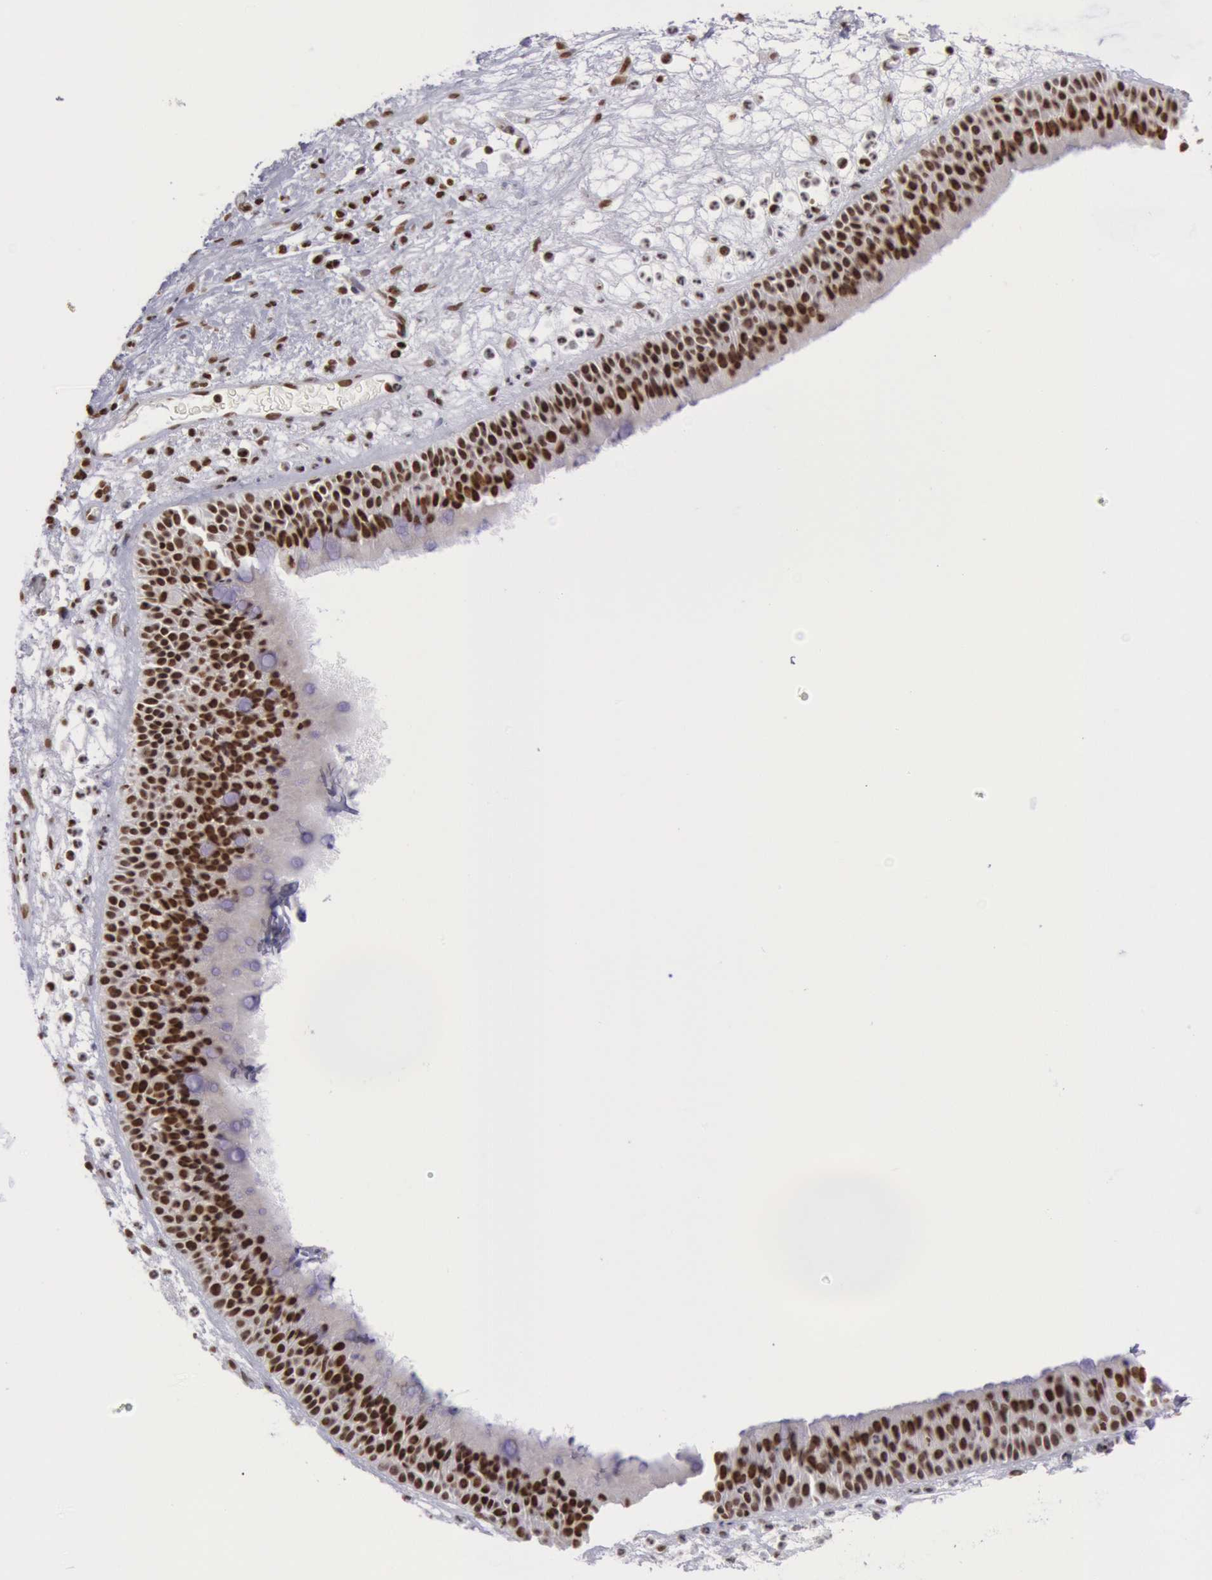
{"staining": {"intensity": "strong", "quantity": ">75%", "location": "nuclear"}, "tissue": "nasopharynx", "cell_type": "Respiratory epithelial cells", "image_type": "normal", "snomed": [{"axis": "morphology", "description": "Normal tissue, NOS"}, {"axis": "topography", "description": "Nasopharynx"}], "caption": "Immunohistochemistry (IHC) image of benign nasopharynx: nasopharynx stained using immunohistochemistry (IHC) displays high levels of strong protein expression localized specifically in the nuclear of respiratory epithelial cells, appearing as a nuclear brown color.", "gene": "NKAP", "patient": {"sex": "male", "age": 63}}